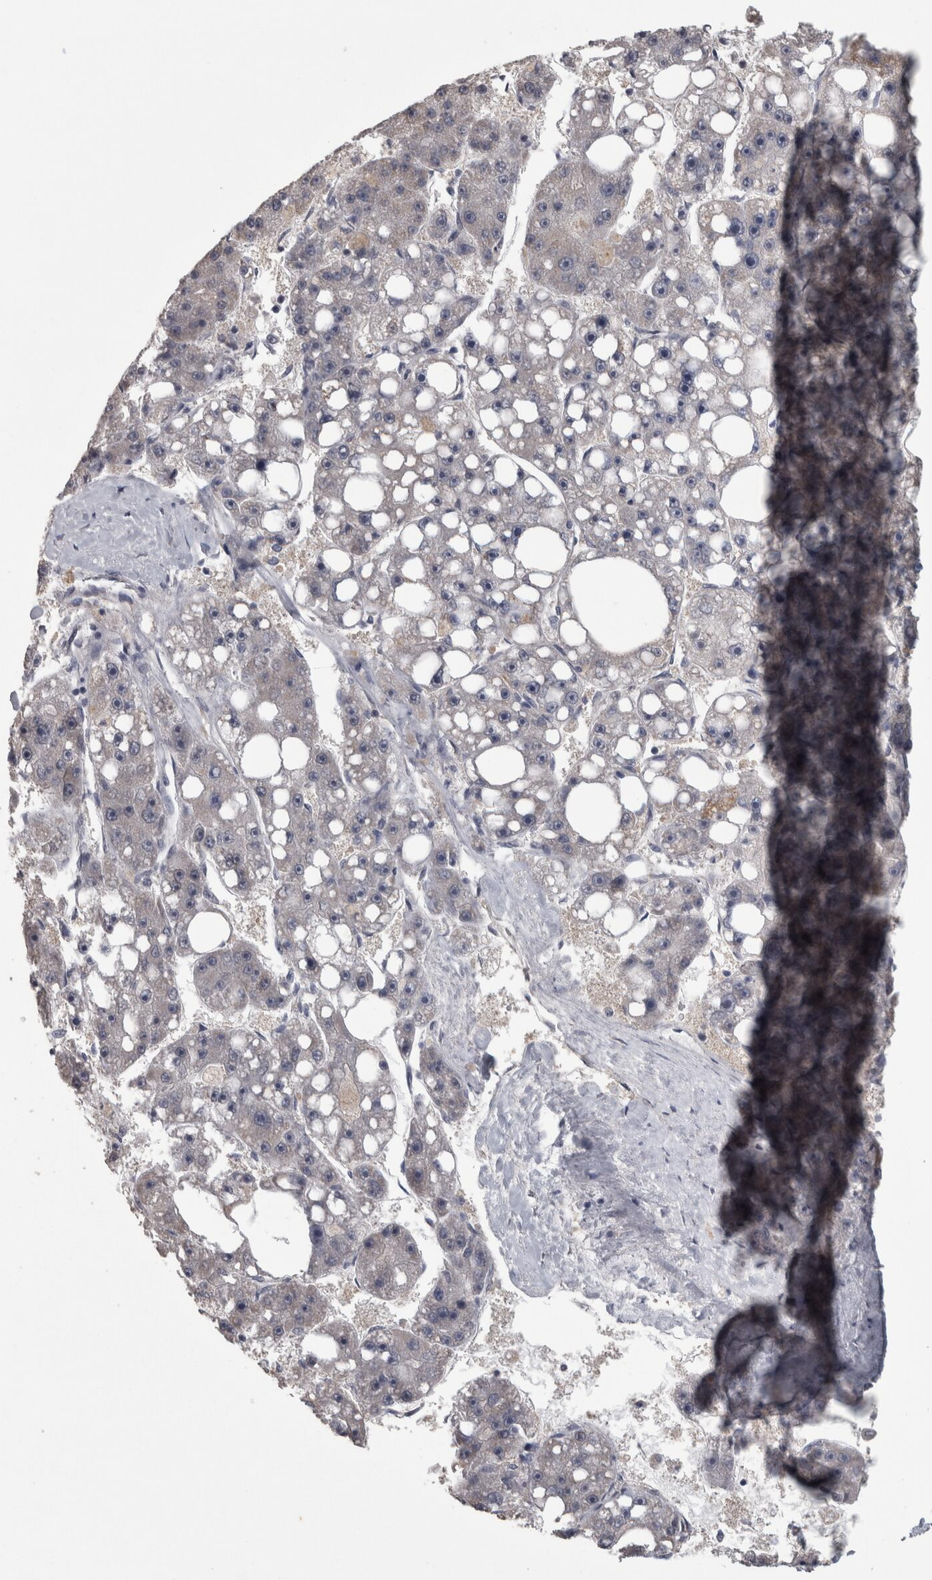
{"staining": {"intensity": "negative", "quantity": "none", "location": "none"}, "tissue": "liver cancer", "cell_type": "Tumor cells", "image_type": "cancer", "snomed": [{"axis": "morphology", "description": "Carcinoma, Hepatocellular, NOS"}, {"axis": "topography", "description": "Liver"}], "caption": "IHC micrograph of liver cancer stained for a protein (brown), which shows no positivity in tumor cells.", "gene": "DBT", "patient": {"sex": "female", "age": 61}}